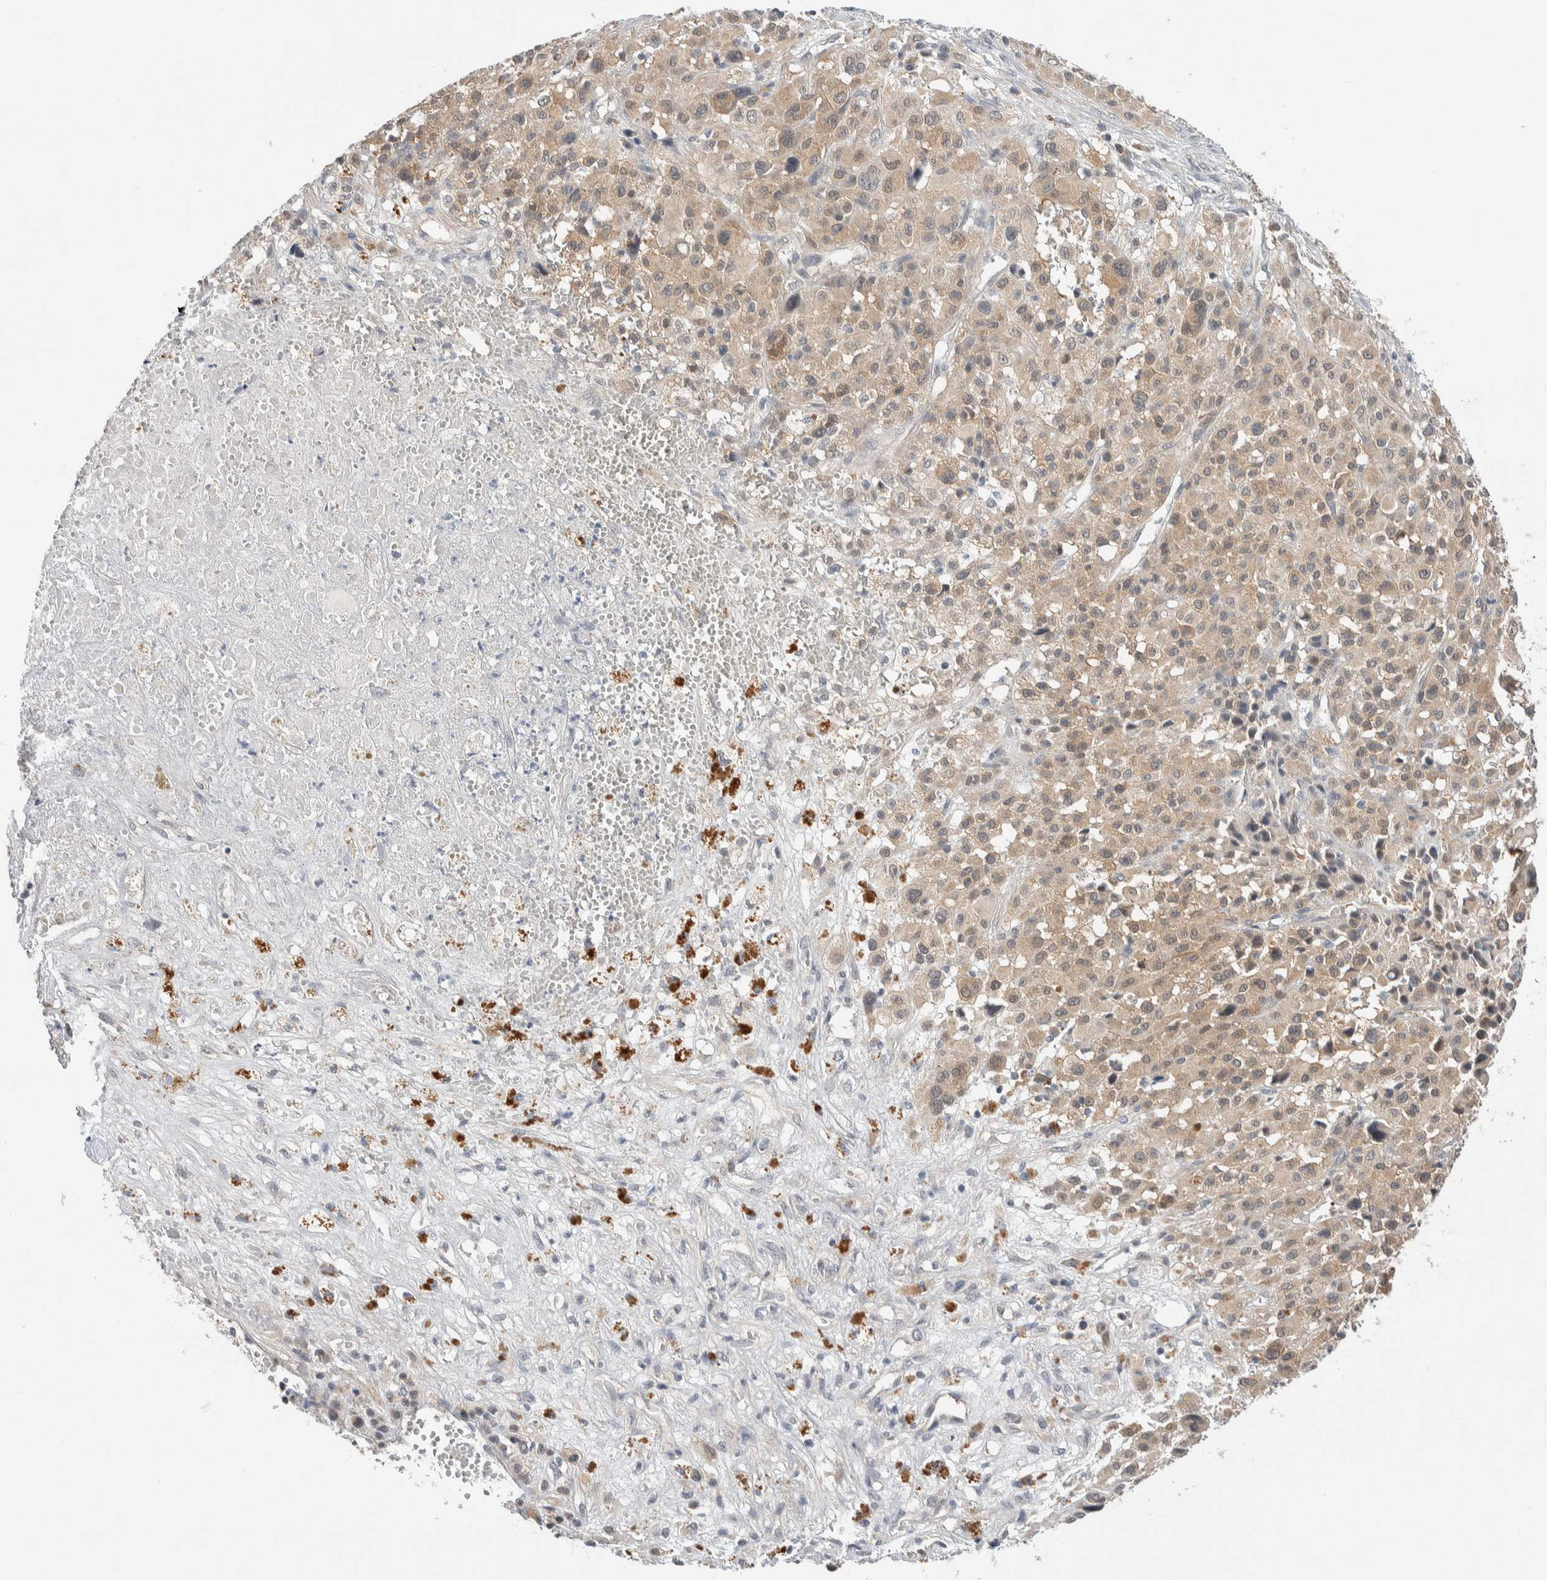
{"staining": {"intensity": "weak", "quantity": ">75%", "location": "cytoplasmic/membranous"}, "tissue": "melanoma", "cell_type": "Tumor cells", "image_type": "cancer", "snomed": [{"axis": "morphology", "description": "Malignant melanoma, Metastatic site"}, {"axis": "topography", "description": "Skin"}], "caption": "A high-resolution photomicrograph shows immunohistochemistry (IHC) staining of melanoma, which displays weak cytoplasmic/membranous positivity in approximately >75% of tumor cells.", "gene": "SHPK", "patient": {"sex": "female", "age": 74}}